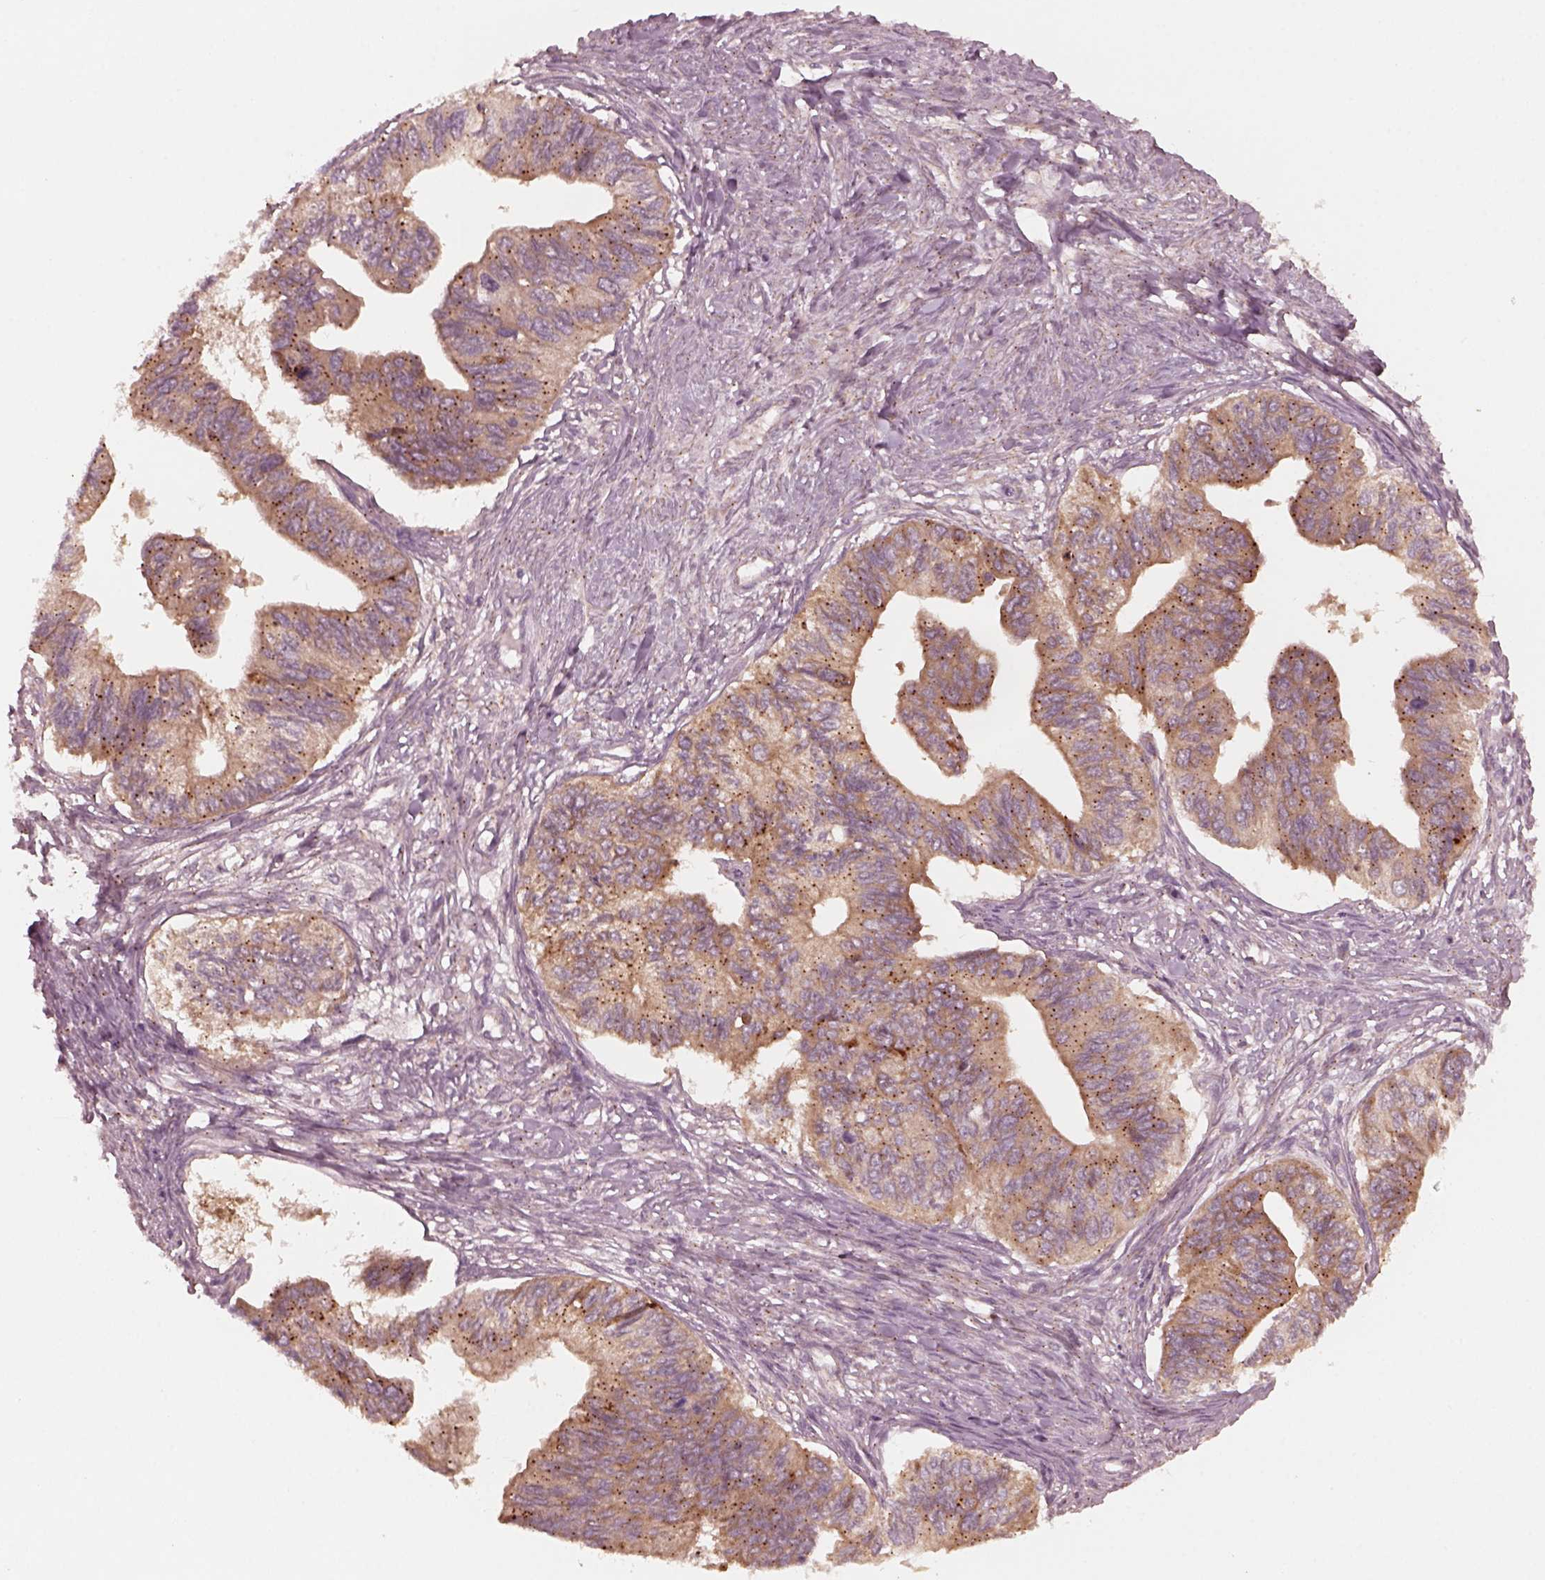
{"staining": {"intensity": "moderate", "quantity": "25%-75%", "location": "cytoplasmic/membranous"}, "tissue": "ovarian cancer", "cell_type": "Tumor cells", "image_type": "cancer", "snomed": [{"axis": "morphology", "description": "Cystadenocarcinoma, mucinous, NOS"}, {"axis": "topography", "description": "Ovary"}], "caption": "This image demonstrates ovarian cancer (mucinous cystadenocarcinoma) stained with immunohistochemistry (IHC) to label a protein in brown. The cytoplasmic/membranous of tumor cells show moderate positivity for the protein. Nuclei are counter-stained blue.", "gene": "FAF2", "patient": {"sex": "female", "age": 76}}